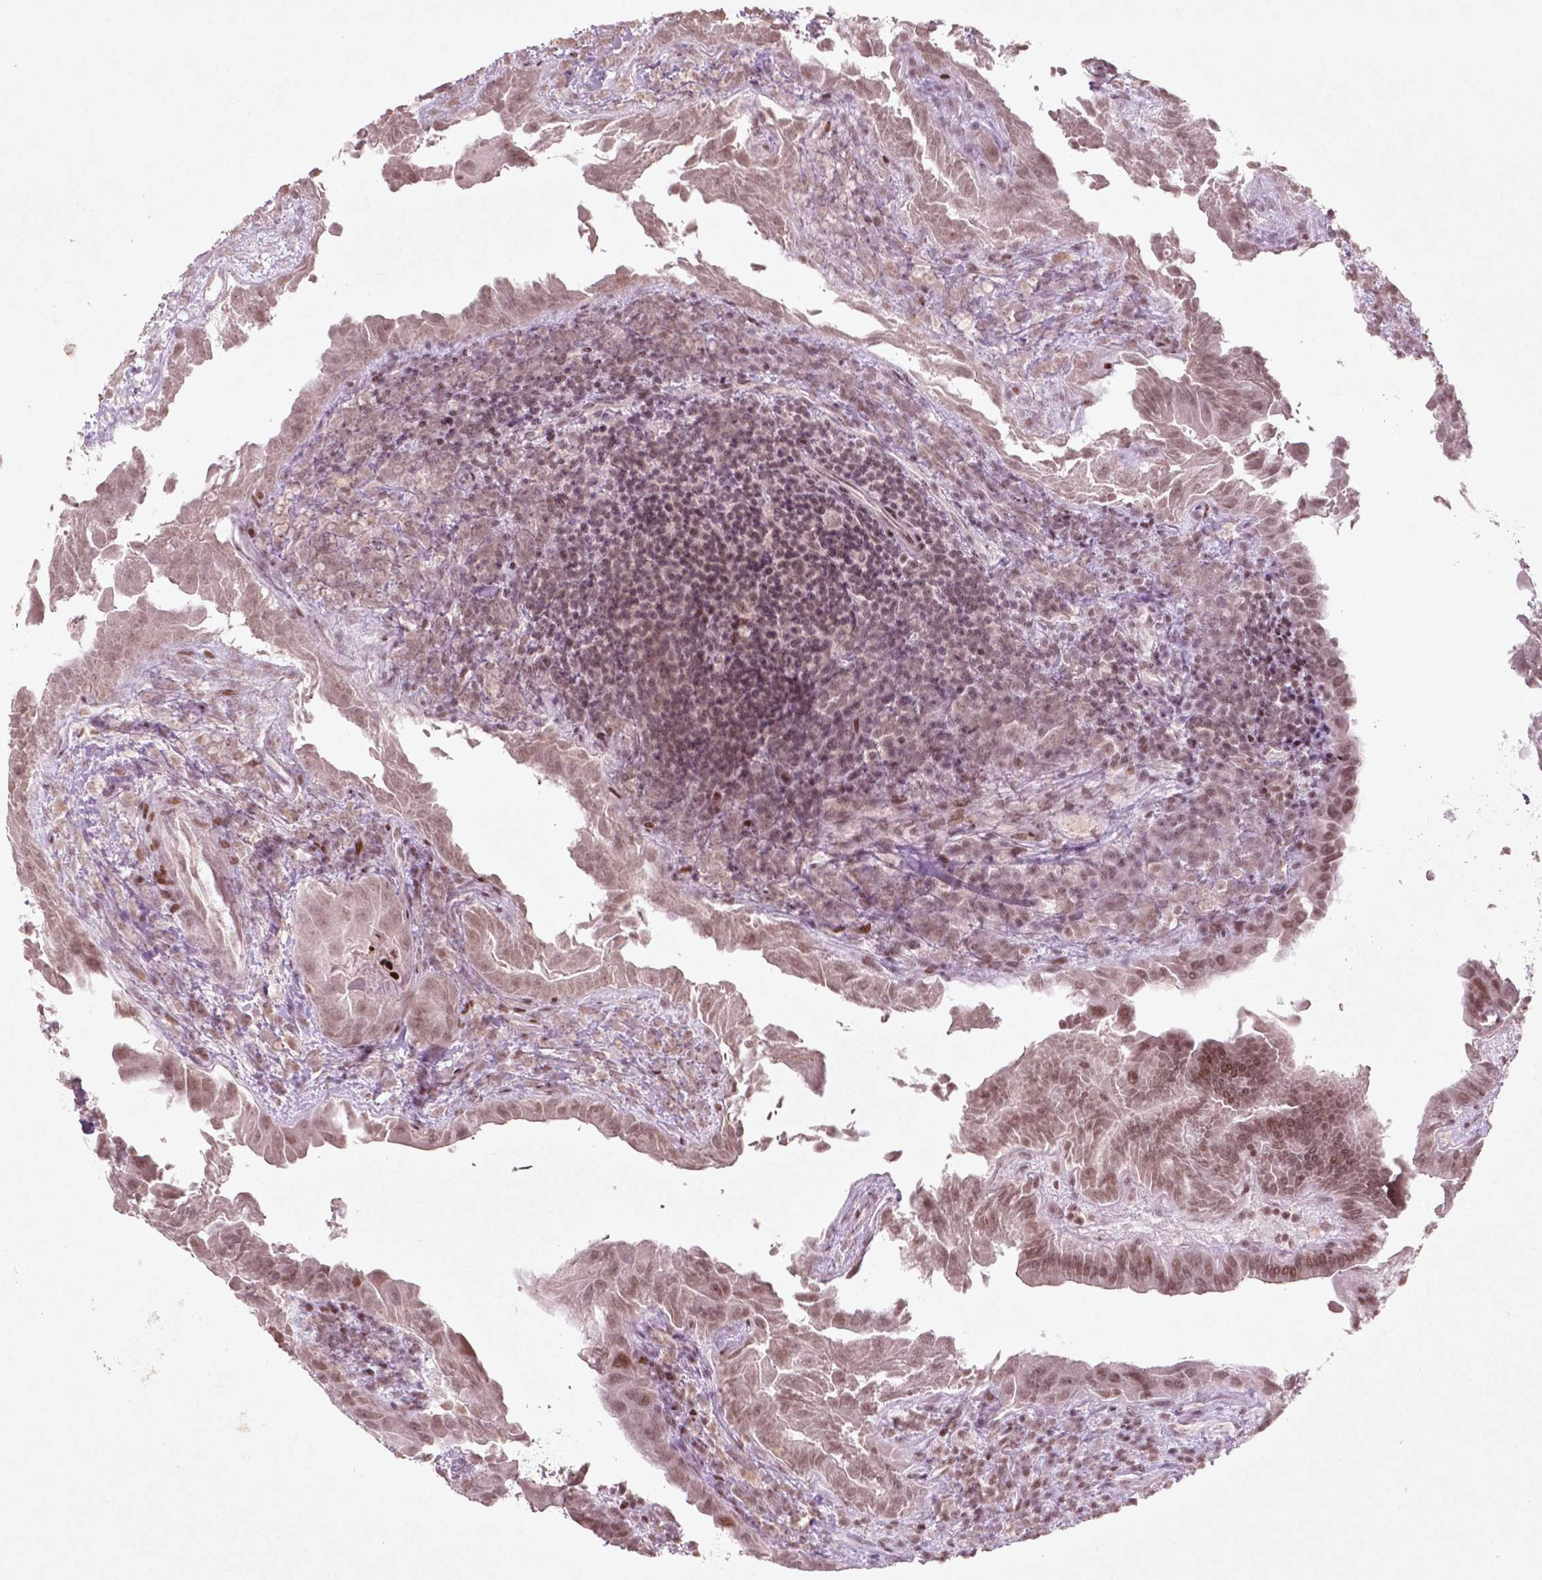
{"staining": {"intensity": "moderate", "quantity": ">75%", "location": "nuclear"}, "tissue": "thyroid cancer", "cell_type": "Tumor cells", "image_type": "cancer", "snomed": [{"axis": "morphology", "description": "Papillary adenocarcinoma, NOS"}, {"axis": "topography", "description": "Thyroid gland"}], "caption": "There is medium levels of moderate nuclear expression in tumor cells of thyroid cancer (papillary adenocarcinoma), as demonstrated by immunohistochemical staining (brown color).", "gene": "HMG20B", "patient": {"sex": "female", "age": 37}}